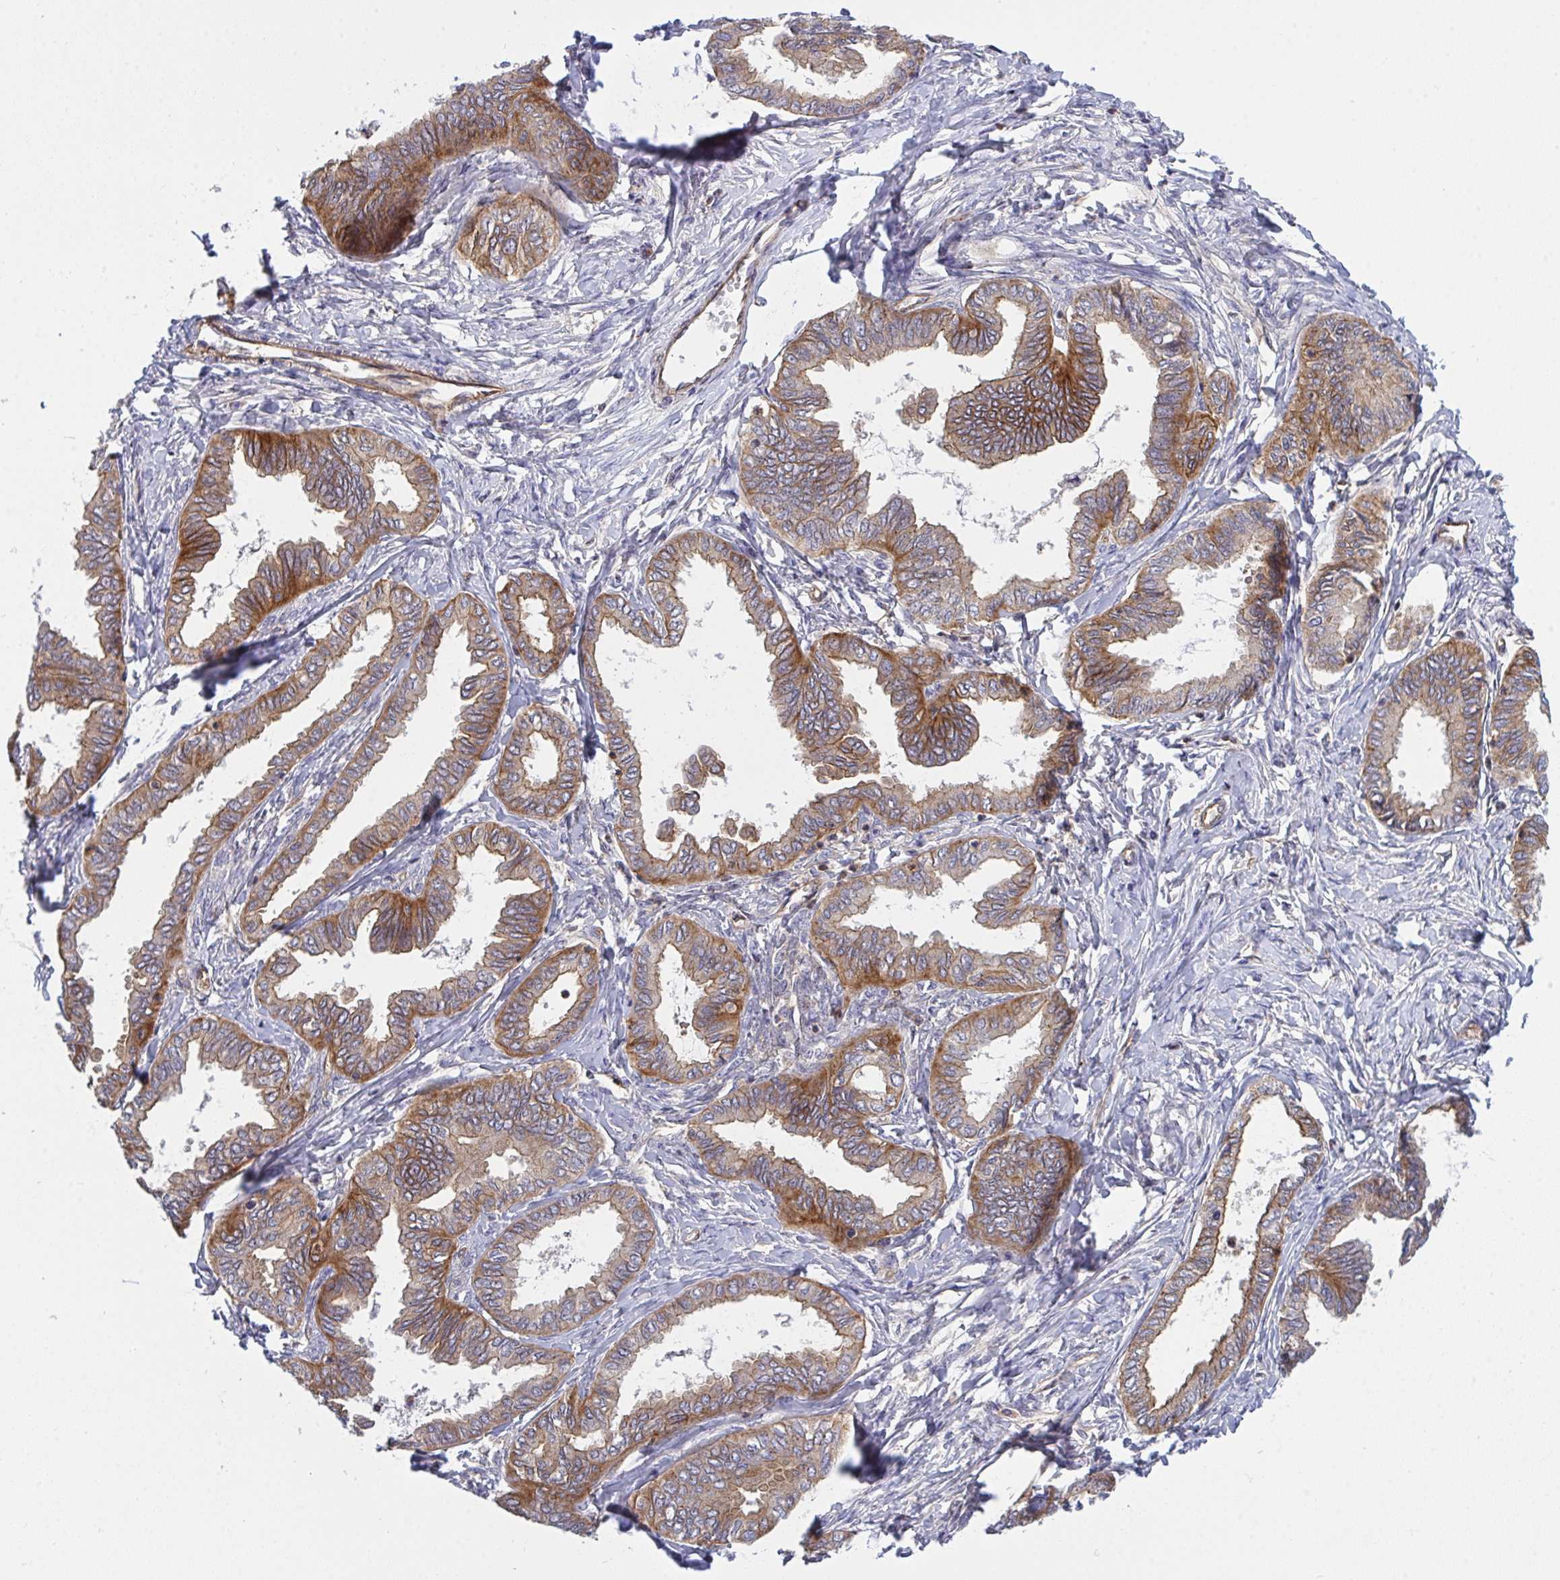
{"staining": {"intensity": "moderate", "quantity": ">75%", "location": "cytoplasmic/membranous"}, "tissue": "ovarian cancer", "cell_type": "Tumor cells", "image_type": "cancer", "snomed": [{"axis": "morphology", "description": "Carcinoma, endometroid"}, {"axis": "topography", "description": "Ovary"}], "caption": "Ovarian cancer (endometroid carcinoma) stained for a protein exhibits moderate cytoplasmic/membranous positivity in tumor cells.", "gene": "C4orf36", "patient": {"sex": "female", "age": 70}}